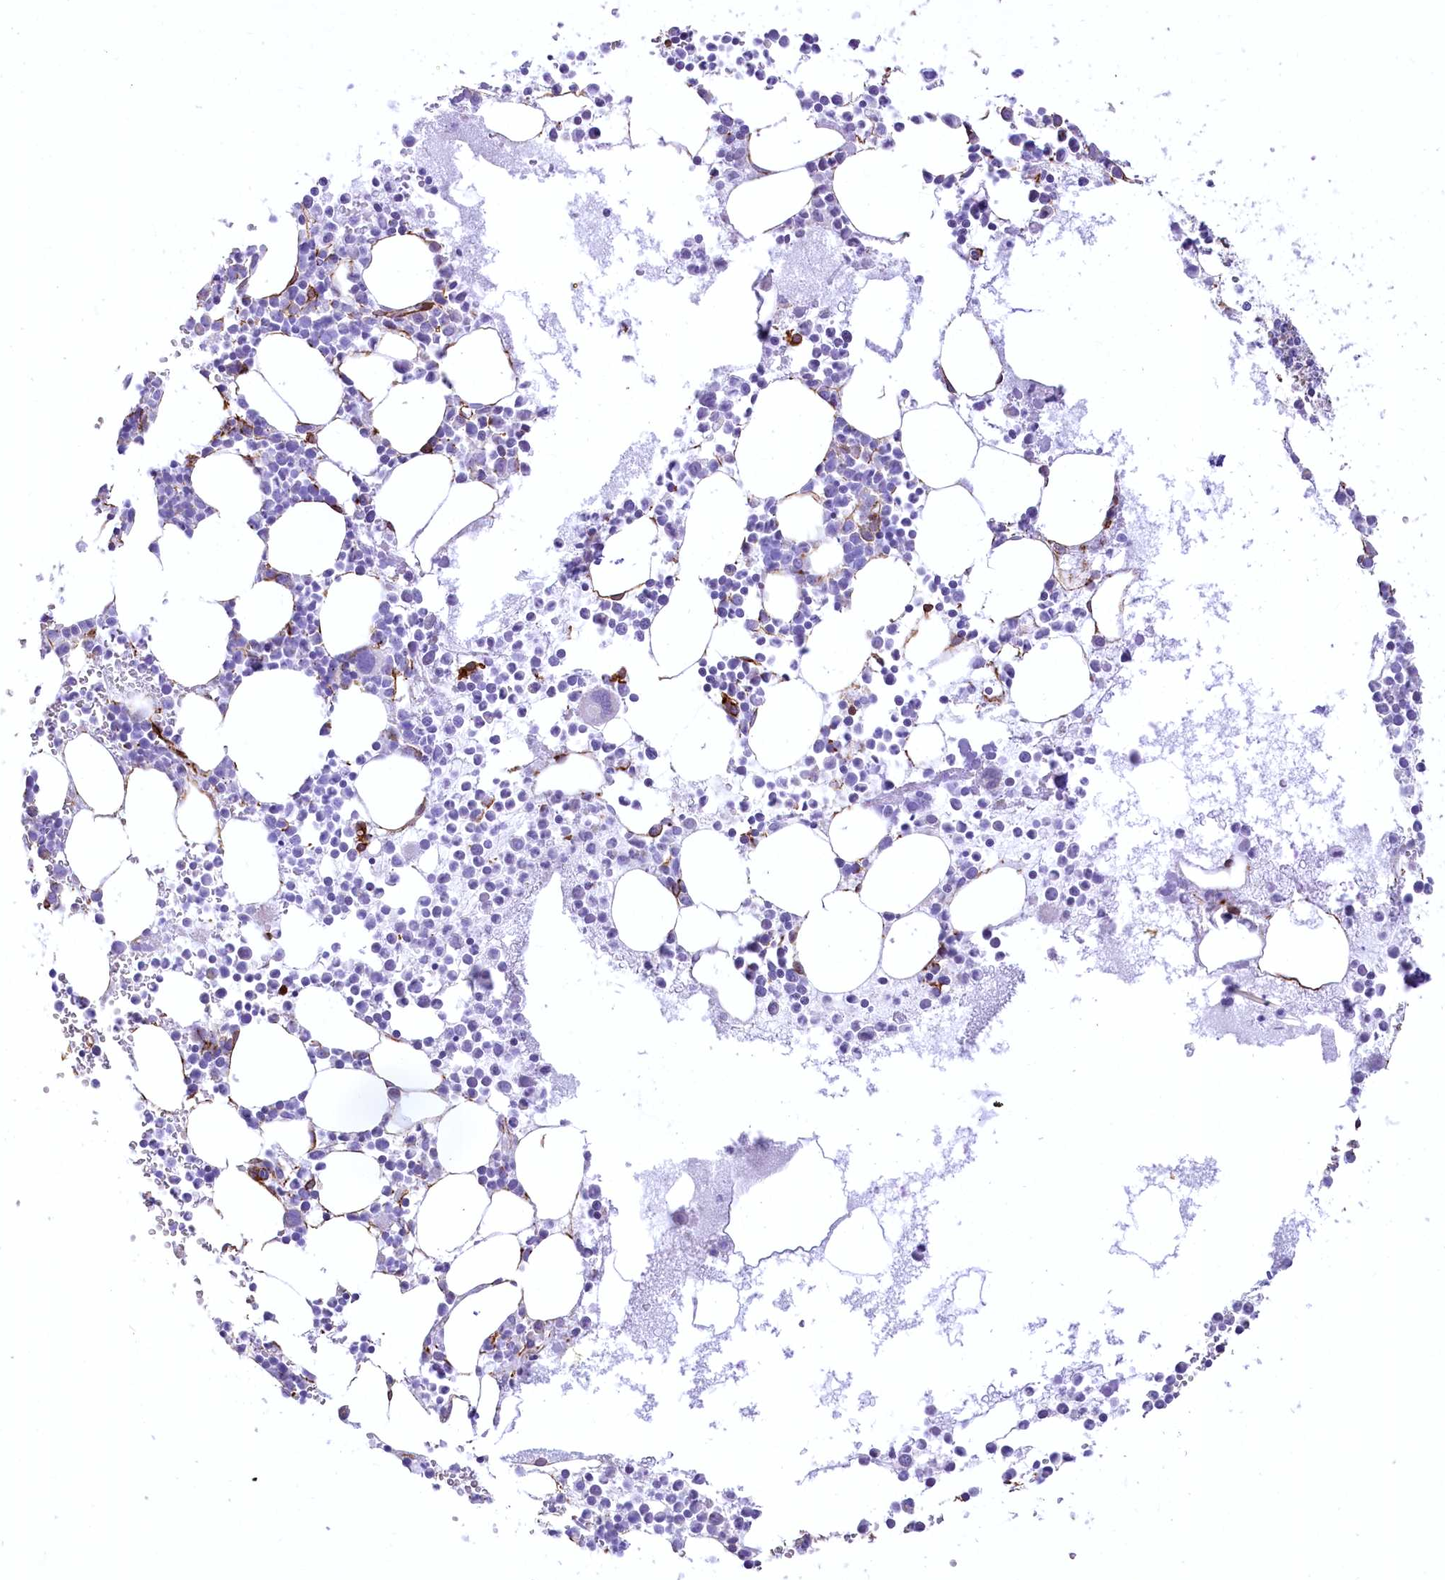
{"staining": {"intensity": "negative", "quantity": "none", "location": "none"}, "tissue": "bone marrow", "cell_type": "Hematopoietic cells", "image_type": "normal", "snomed": [{"axis": "morphology", "description": "Normal tissue, NOS"}, {"axis": "topography", "description": "Bone marrow"}], "caption": "Micrograph shows no protein positivity in hematopoietic cells of normal bone marrow.", "gene": "SYNPO2", "patient": {"sex": "female", "age": 78}}